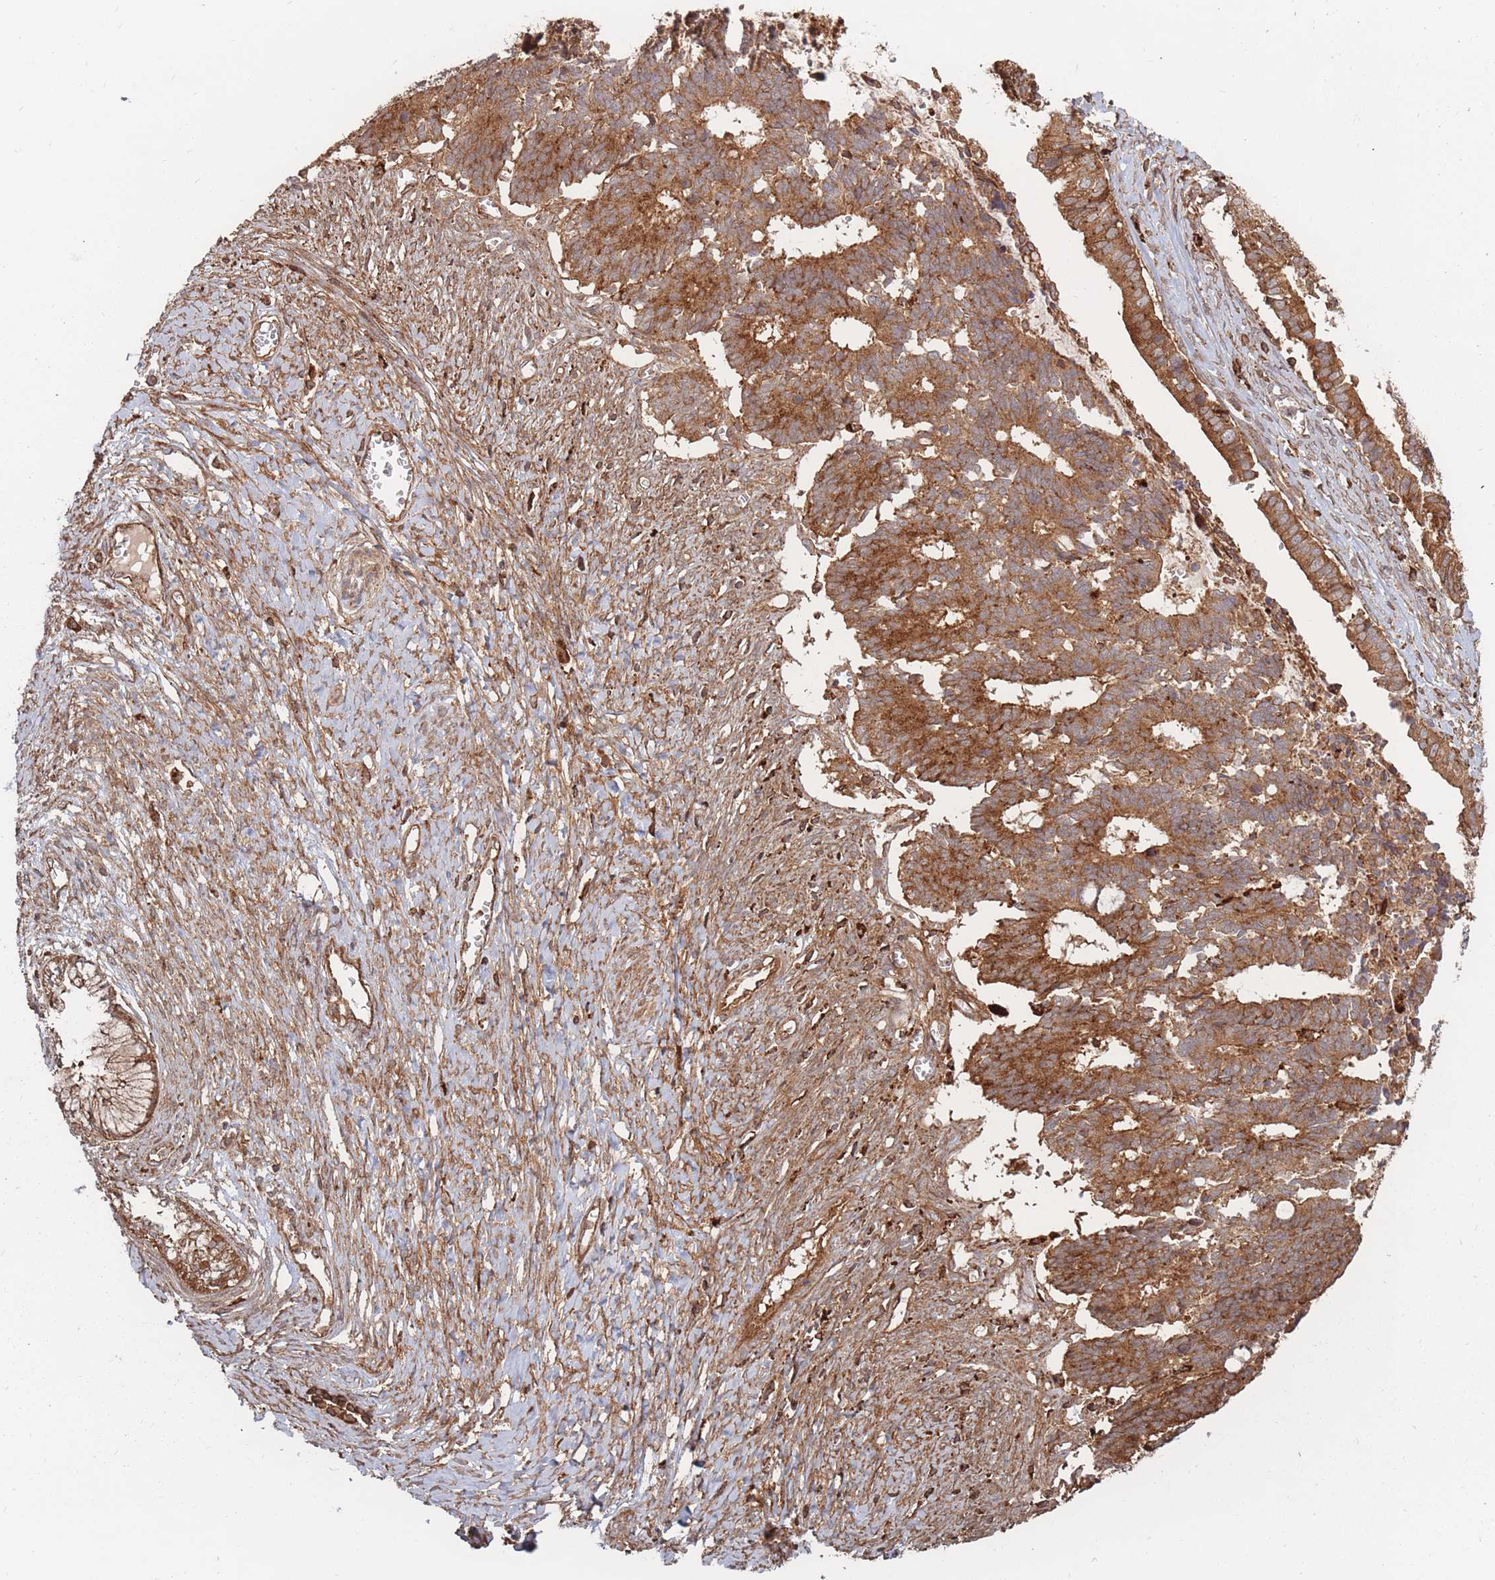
{"staining": {"intensity": "strong", "quantity": ">75%", "location": "cytoplasmic/membranous"}, "tissue": "cervical cancer", "cell_type": "Tumor cells", "image_type": "cancer", "snomed": [{"axis": "morphology", "description": "Adenocarcinoma, NOS"}, {"axis": "topography", "description": "Cervix"}], "caption": "Protein expression by IHC reveals strong cytoplasmic/membranous staining in approximately >75% of tumor cells in cervical cancer (adenocarcinoma). Using DAB (3,3'-diaminobenzidine) (brown) and hematoxylin (blue) stains, captured at high magnification using brightfield microscopy.", "gene": "RASSF2", "patient": {"sex": "female", "age": 44}}